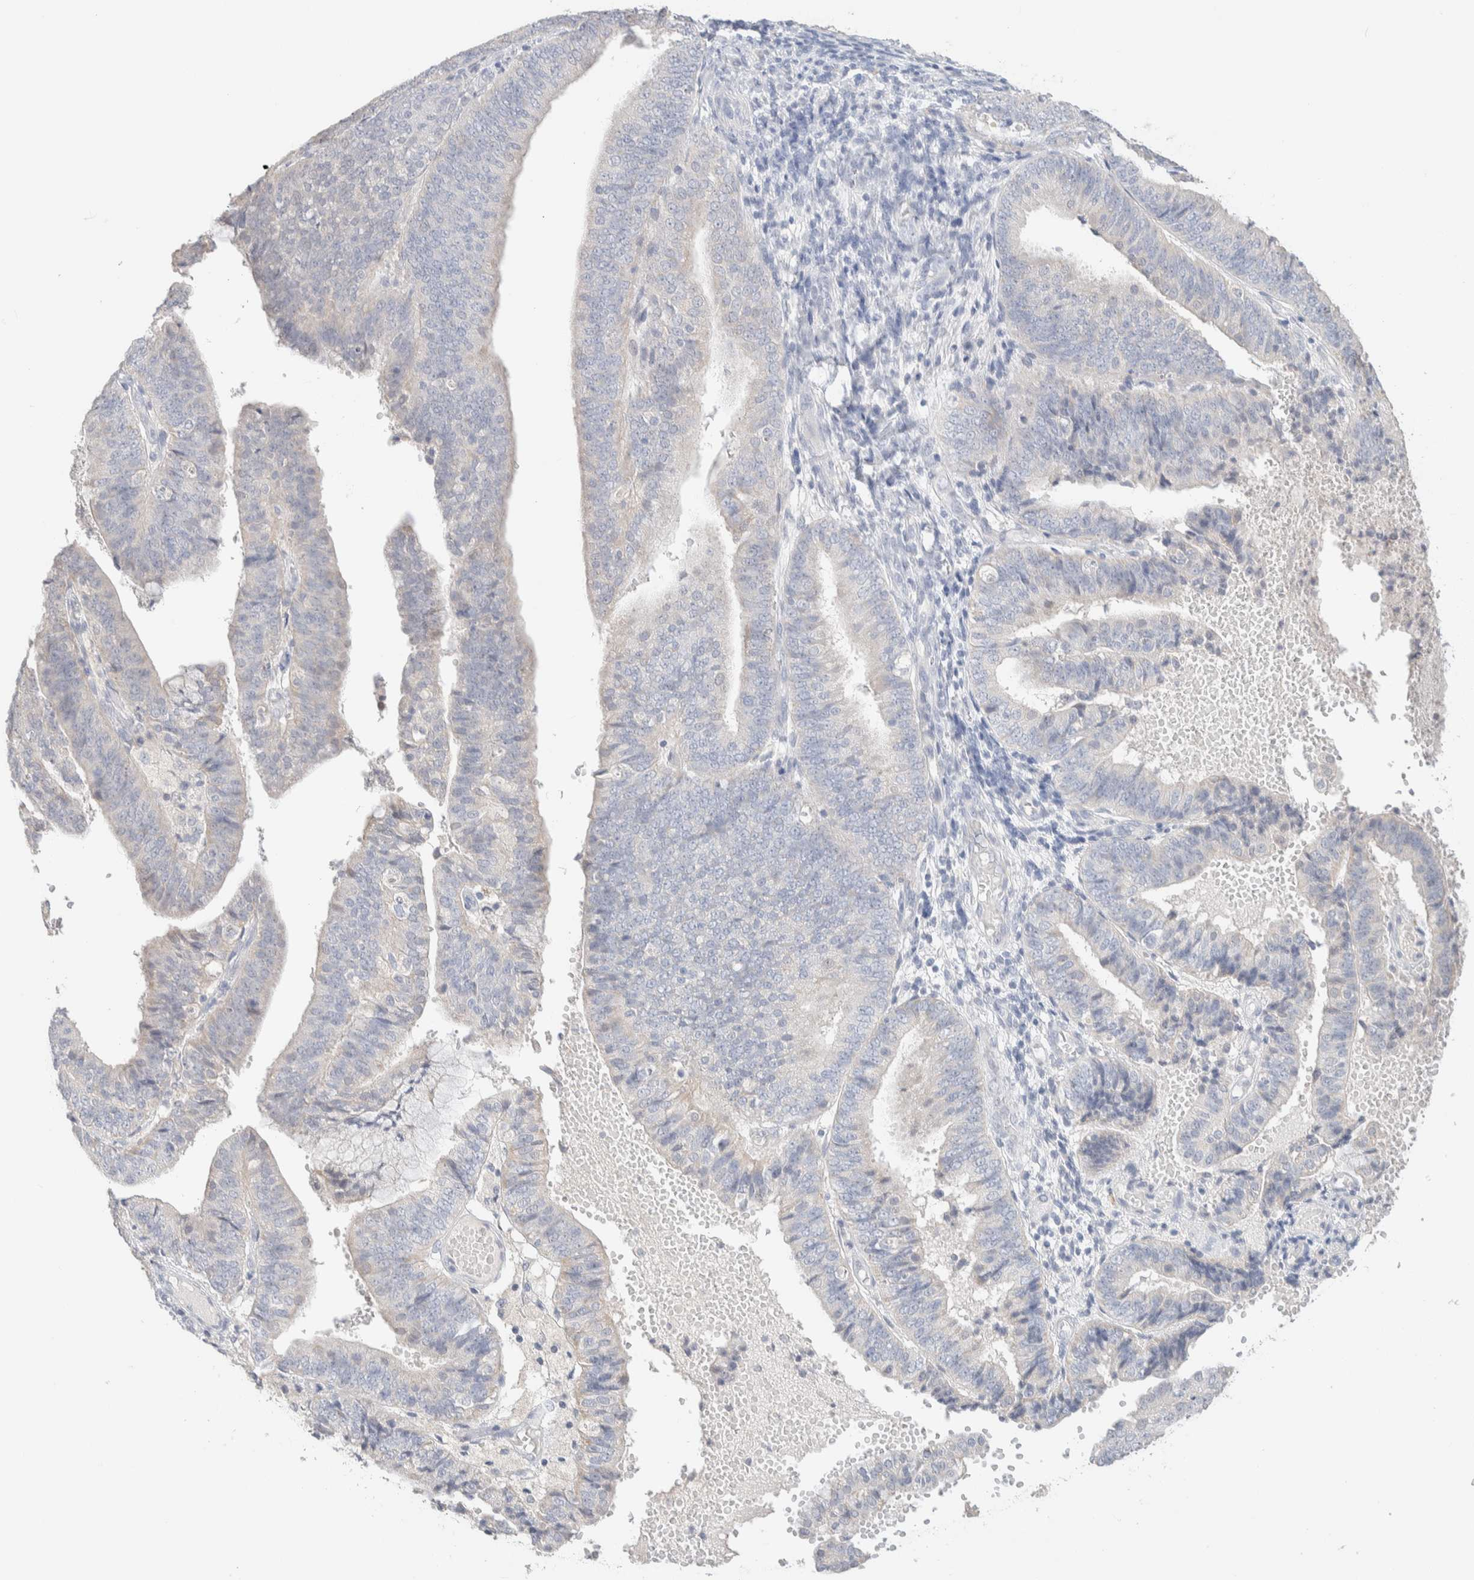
{"staining": {"intensity": "negative", "quantity": "none", "location": "none"}, "tissue": "endometrial cancer", "cell_type": "Tumor cells", "image_type": "cancer", "snomed": [{"axis": "morphology", "description": "Adenocarcinoma, NOS"}, {"axis": "topography", "description": "Endometrium"}], "caption": "Immunohistochemical staining of human endometrial cancer (adenocarcinoma) demonstrates no significant staining in tumor cells.", "gene": "RIDA", "patient": {"sex": "female", "age": 63}}